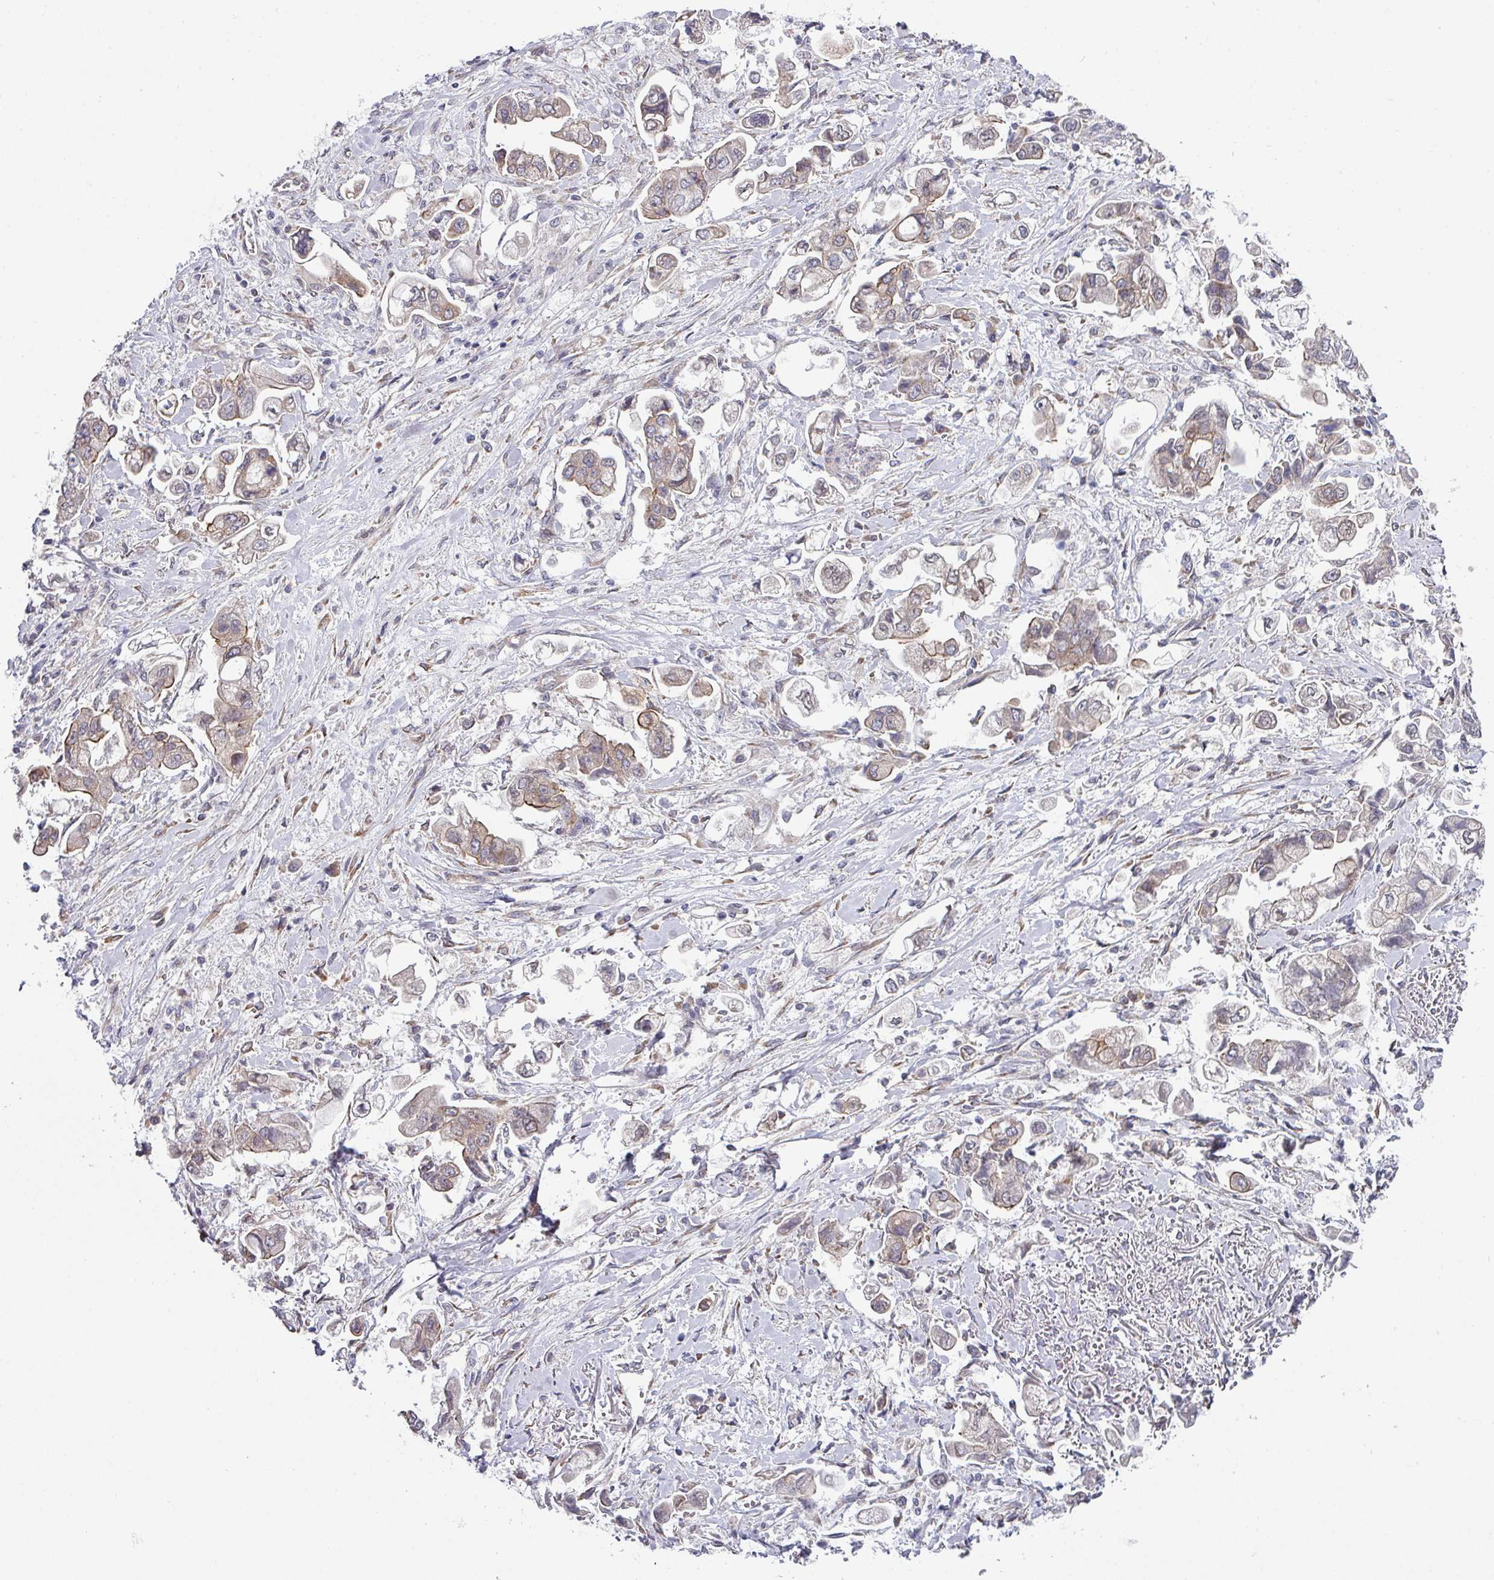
{"staining": {"intensity": "weak", "quantity": "25%-75%", "location": "cytoplasmic/membranous"}, "tissue": "stomach cancer", "cell_type": "Tumor cells", "image_type": "cancer", "snomed": [{"axis": "morphology", "description": "Adenocarcinoma, NOS"}, {"axis": "topography", "description": "Stomach"}], "caption": "Immunohistochemistry (IHC) staining of adenocarcinoma (stomach), which exhibits low levels of weak cytoplasmic/membranous expression in approximately 25%-75% of tumor cells indicating weak cytoplasmic/membranous protein staining. The staining was performed using DAB (3,3'-diaminobenzidine) (brown) for protein detection and nuclei were counterstained in hematoxylin (blue).", "gene": "TMED5", "patient": {"sex": "male", "age": 62}}